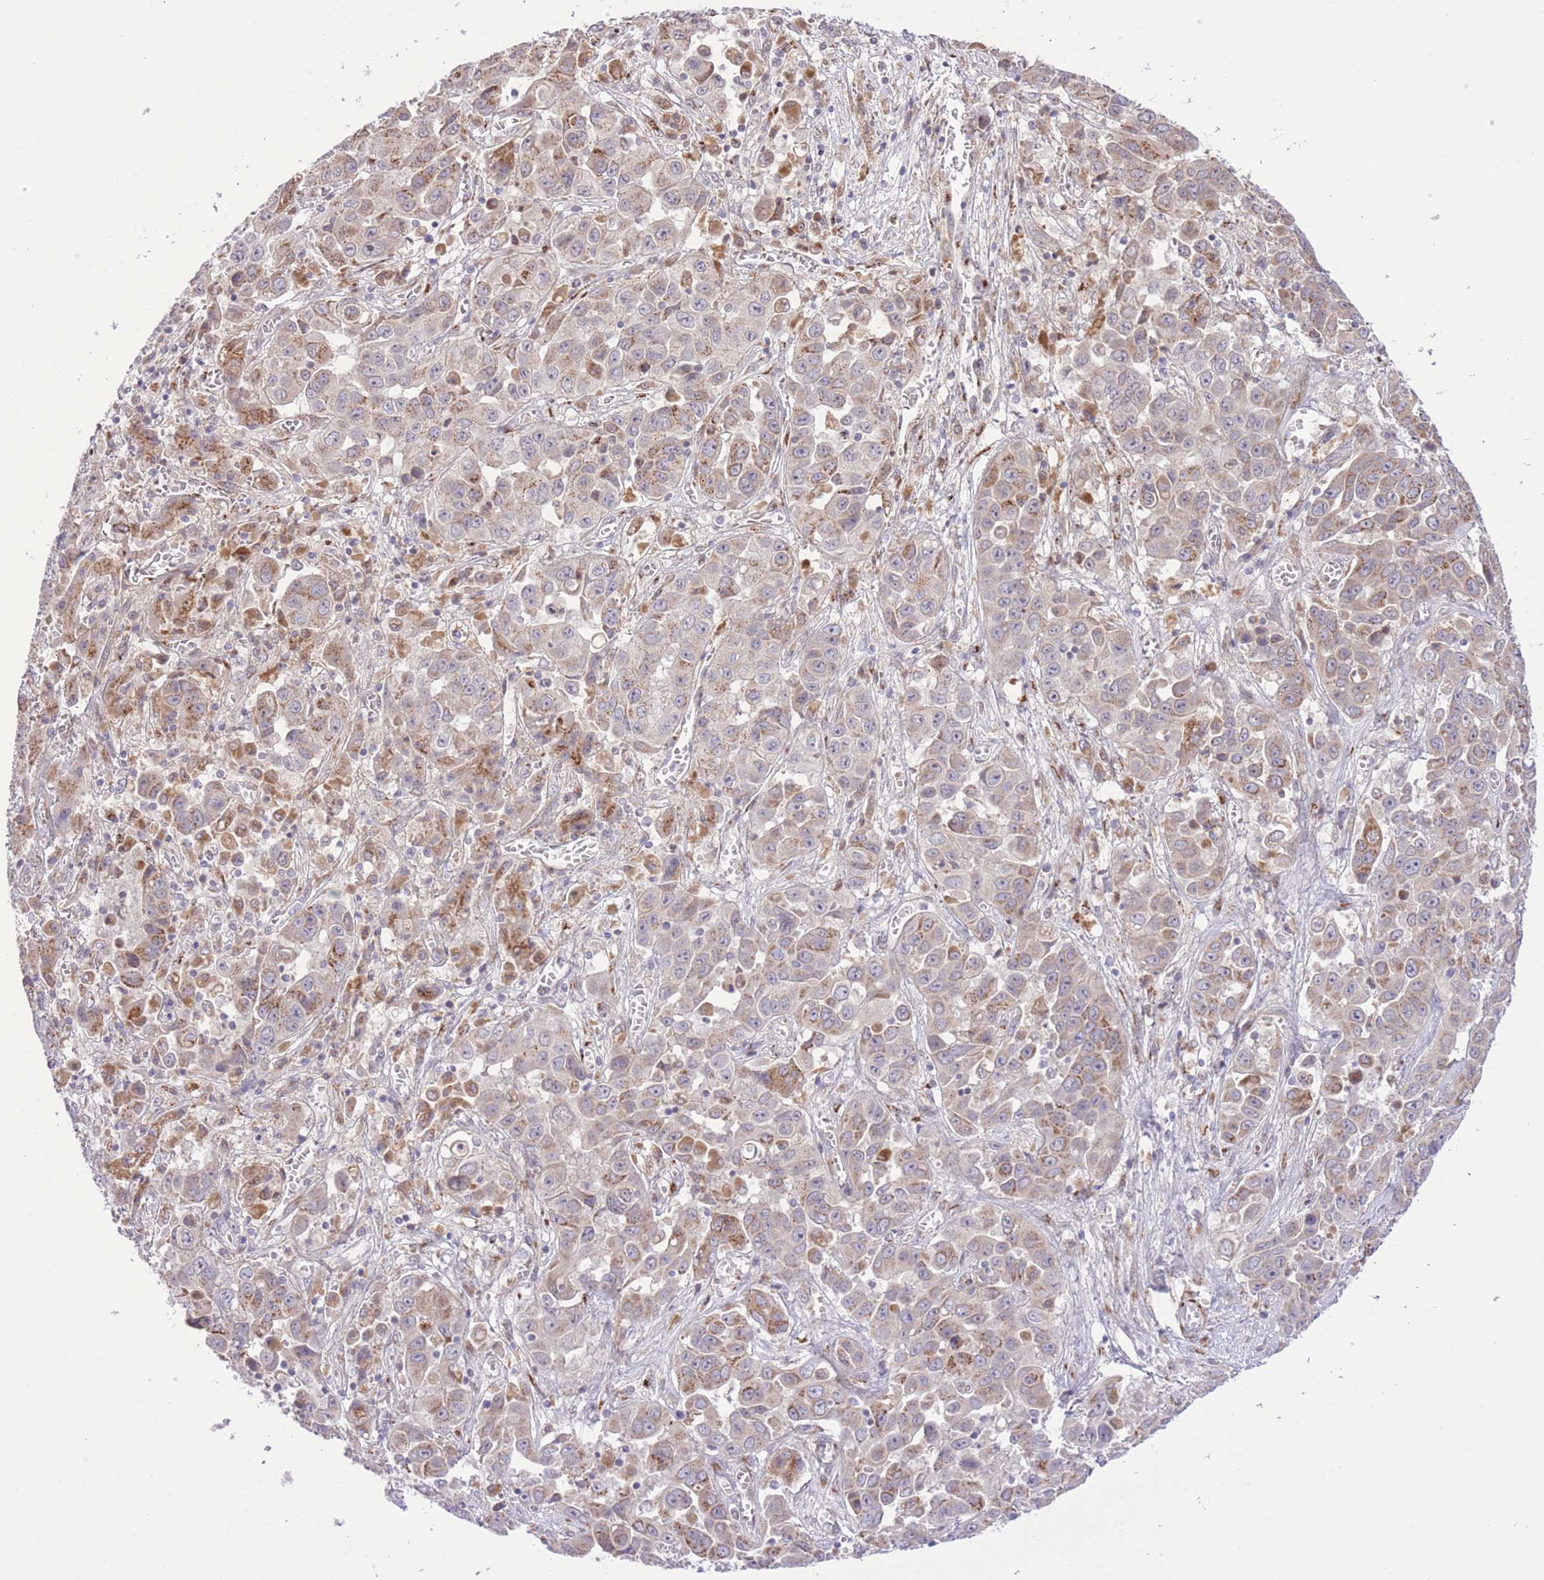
{"staining": {"intensity": "moderate", "quantity": "<25%", "location": "cytoplasmic/membranous"}, "tissue": "liver cancer", "cell_type": "Tumor cells", "image_type": "cancer", "snomed": [{"axis": "morphology", "description": "Cholangiocarcinoma"}, {"axis": "topography", "description": "Liver"}], "caption": "Human liver cholangiocarcinoma stained with a protein marker displays moderate staining in tumor cells.", "gene": "ZBED5", "patient": {"sex": "female", "age": 52}}